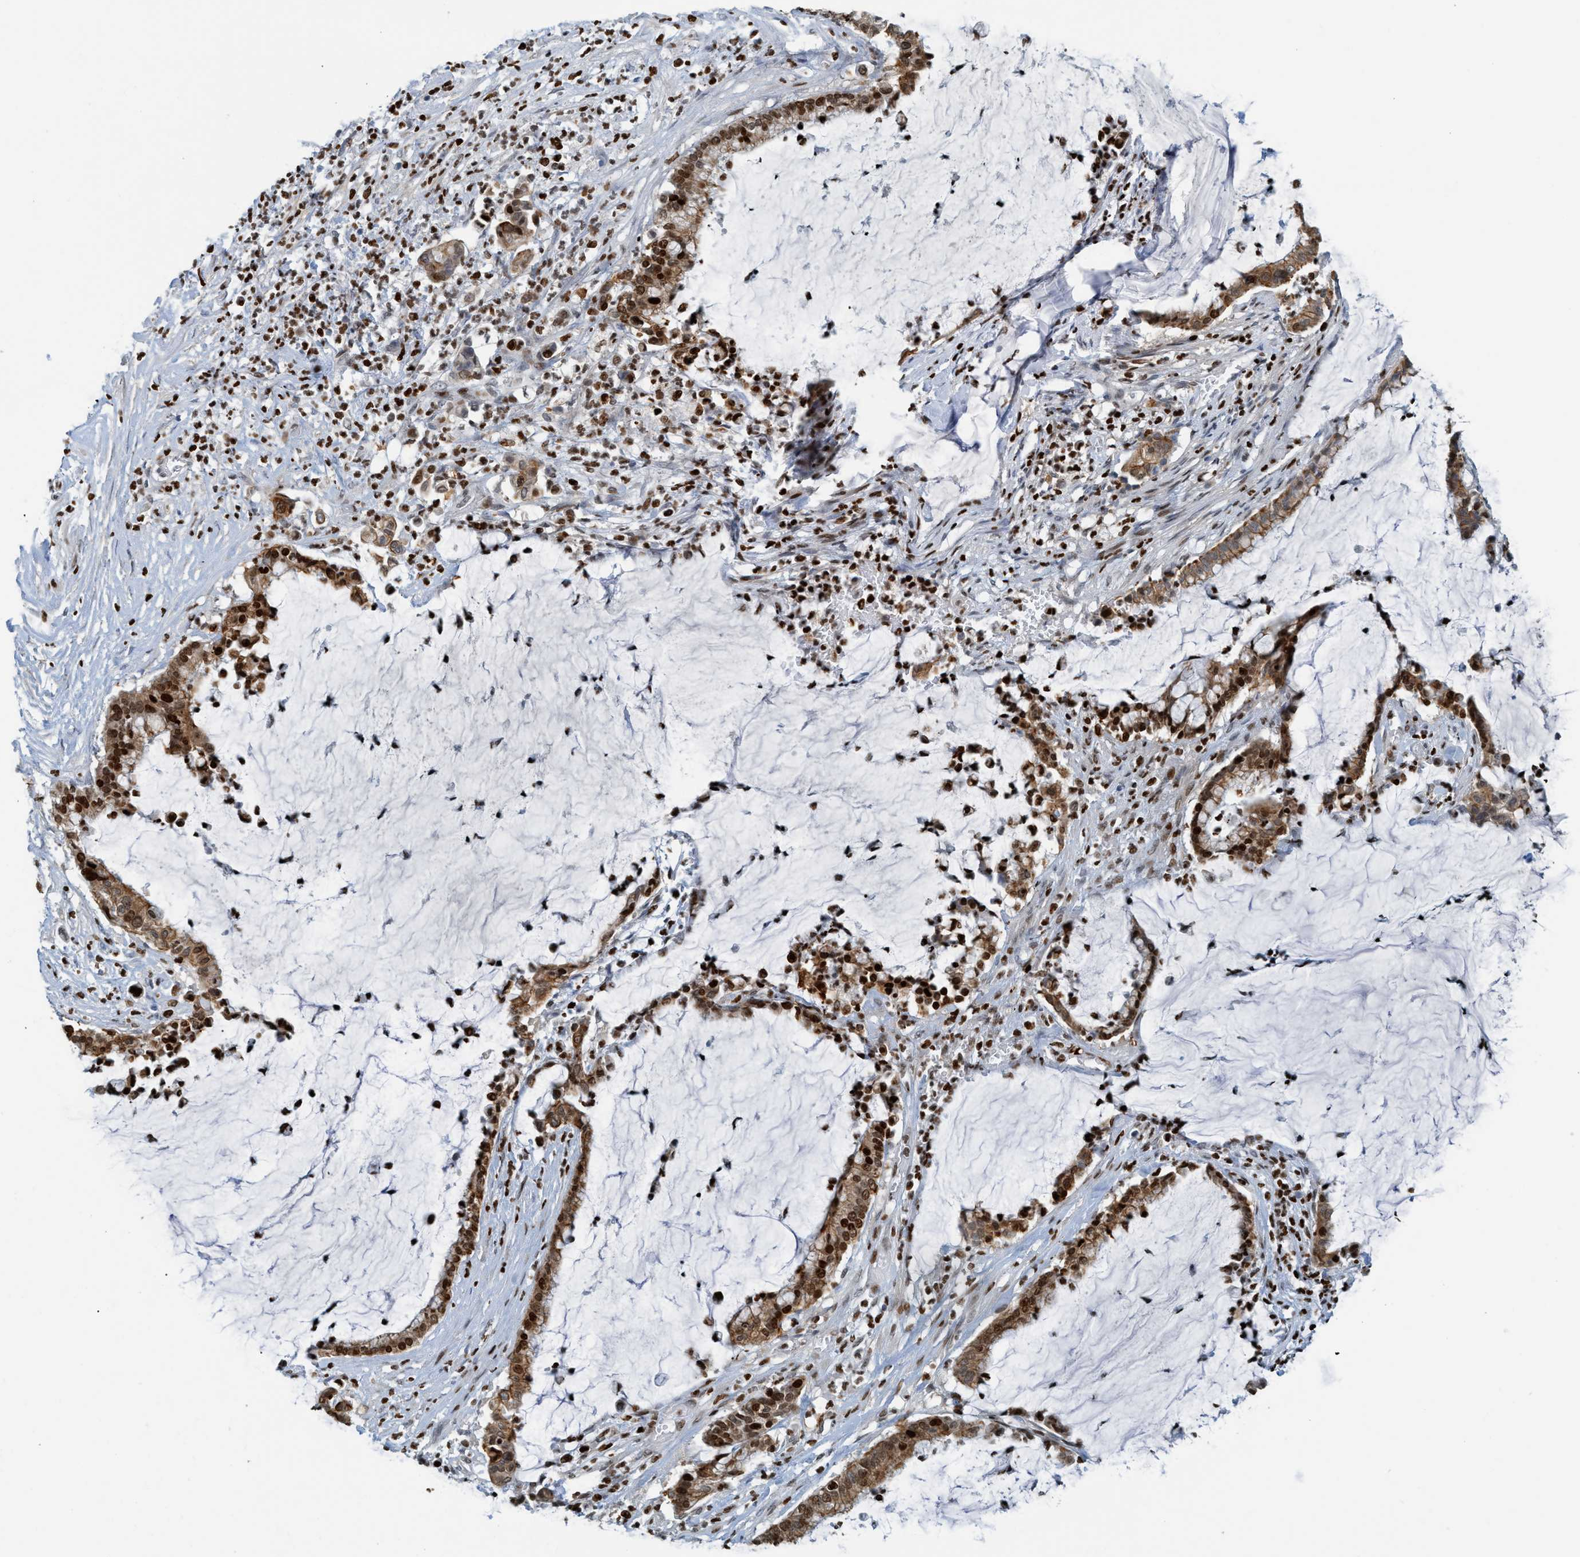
{"staining": {"intensity": "moderate", "quantity": ">75%", "location": "cytoplasmic/membranous,nuclear"}, "tissue": "pancreatic cancer", "cell_type": "Tumor cells", "image_type": "cancer", "snomed": [{"axis": "morphology", "description": "Adenocarcinoma, NOS"}, {"axis": "topography", "description": "Pancreas"}], "caption": "A brown stain shows moderate cytoplasmic/membranous and nuclear staining of a protein in human adenocarcinoma (pancreatic) tumor cells. Nuclei are stained in blue.", "gene": "SH3D19", "patient": {"sex": "male", "age": 41}}